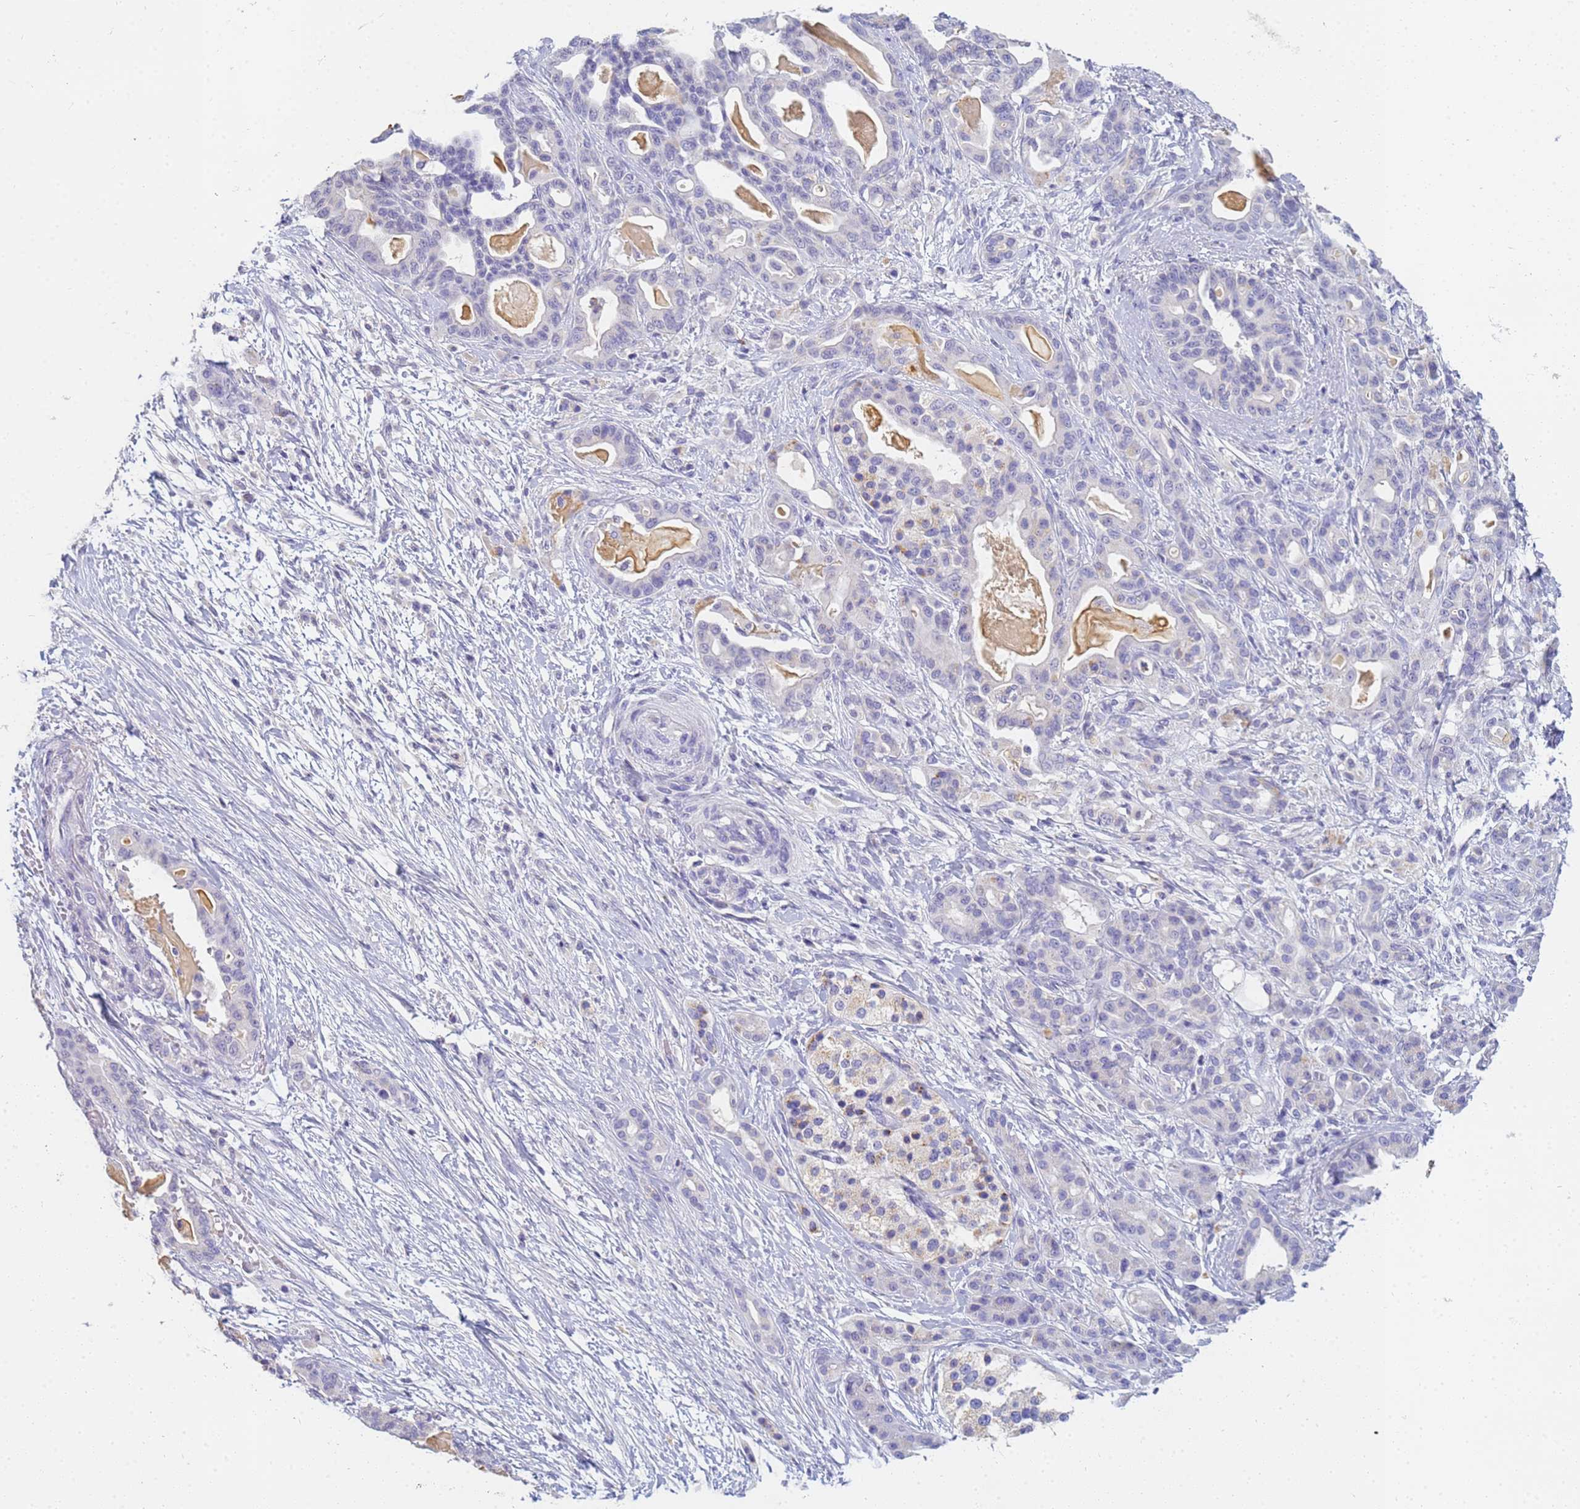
{"staining": {"intensity": "negative", "quantity": "none", "location": "none"}, "tissue": "pancreatic cancer", "cell_type": "Tumor cells", "image_type": "cancer", "snomed": [{"axis": "morphology", "description": "Adenocarcinoma, NOS"}, {"axis": "topography", "description": "Pancreas"}], "caption": "Immunohistochemistry (IHC) histopathology image of neoplastic tissue: pancreatic adenocarcinoma stained with DAB (3,3'-diaminobenzidine) reveals no significant protein positivity in tumor cells.", "gene": "B3GNT8", "patient": {"sex": "male", "age": 63}}